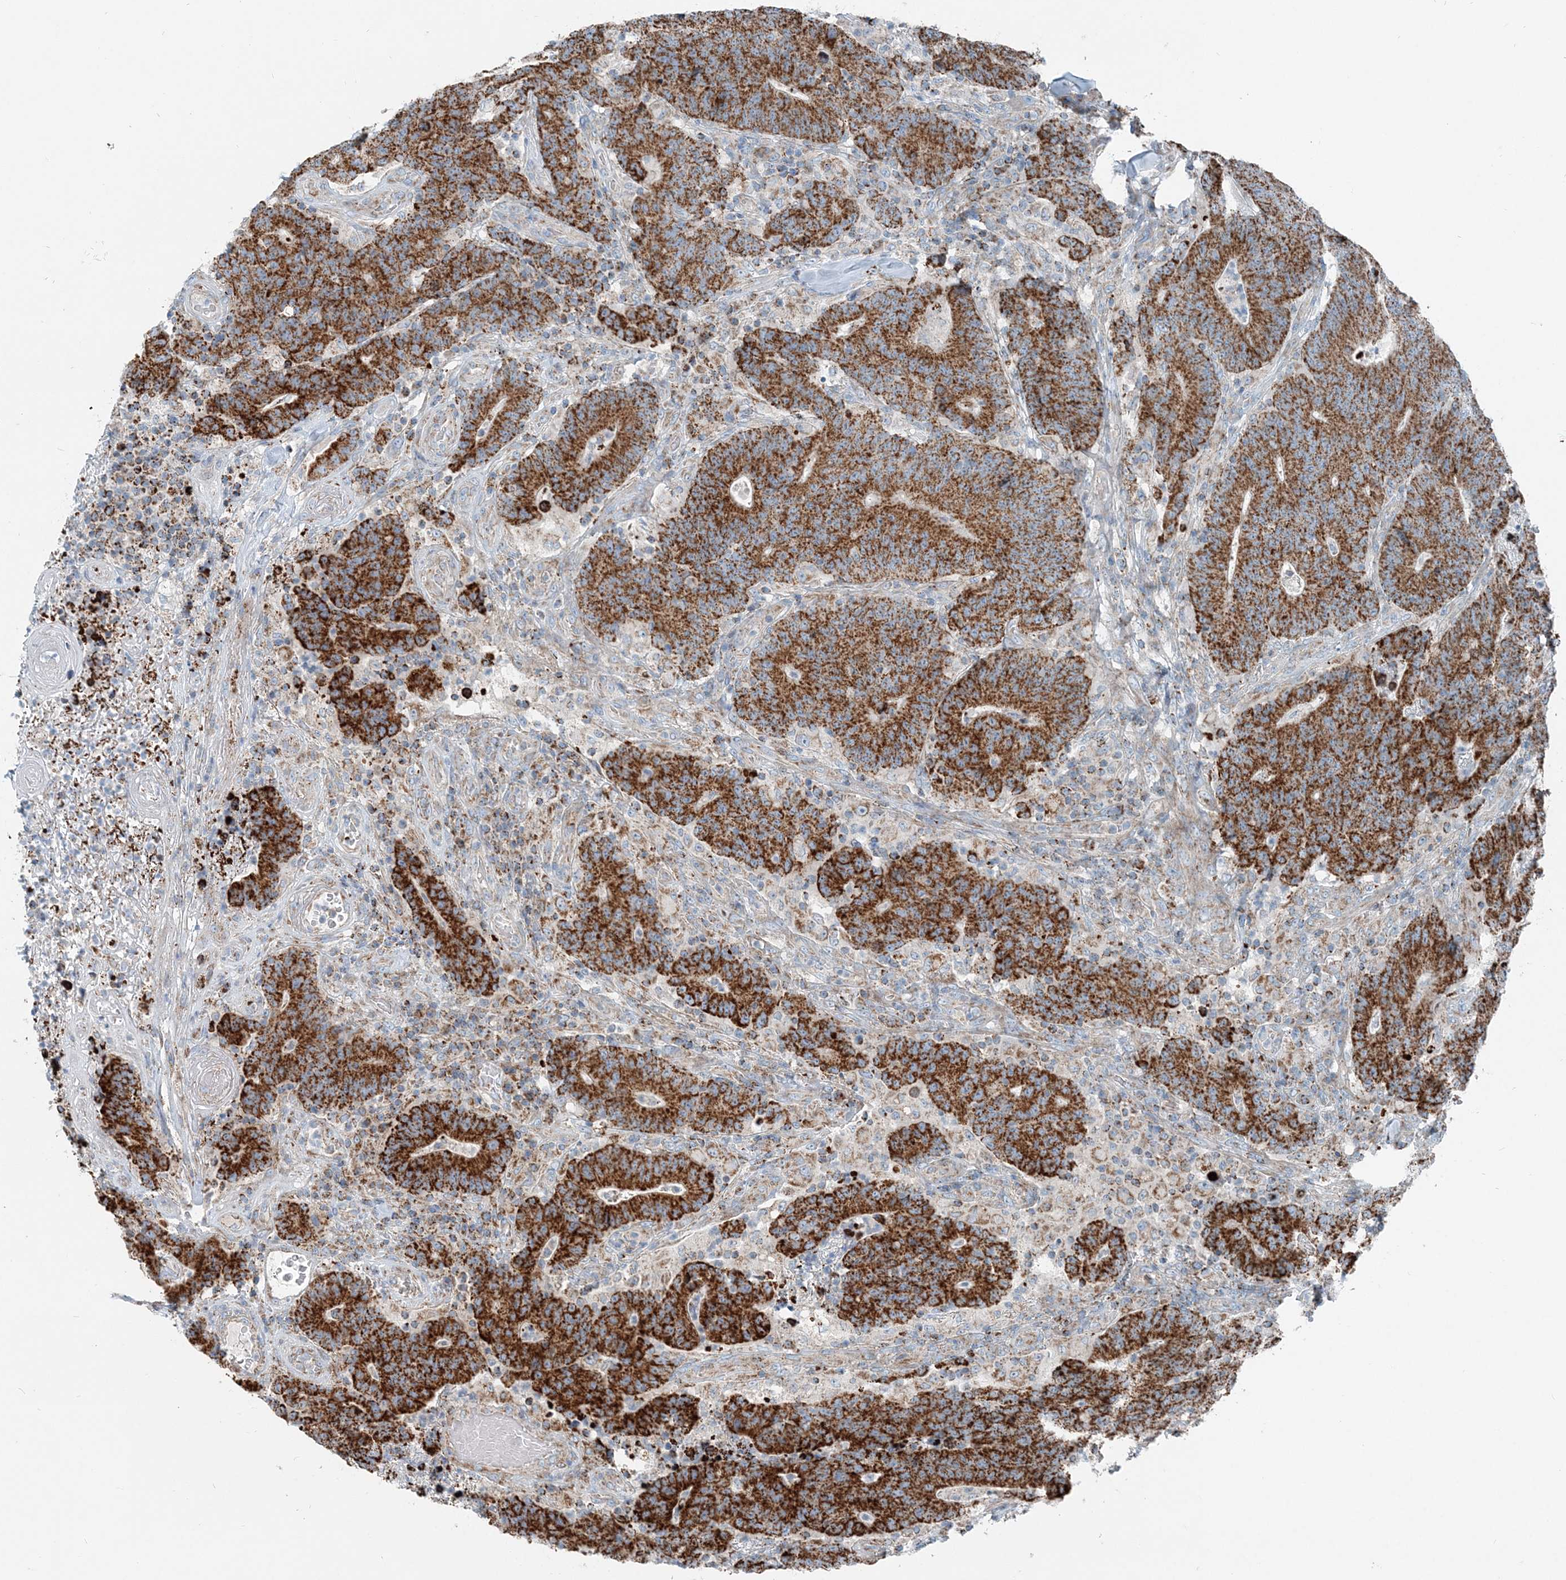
{"staining": {"intensity": "strong", "quantity": ">75%", "location": "cytoplasmic/membranous"}, "tissue": "colorectal cancer", "cell_type": "Tumor cells", "image_type": "cancer", "snomed": [{"axis": "morphology", "description": "Normal tissue, NOS"}, {"axis": "morphology", "description": "Adenocarcinoma, NOS"}, {"axis": "topography", "description": "Colon"}], "caption": "A brown stain shows strong cytoplasmic/membranous positivity of a protein in colorectal cancer tumor cells.", "gene": "INTU", "patient": {"sex": "female", "age": 75}}